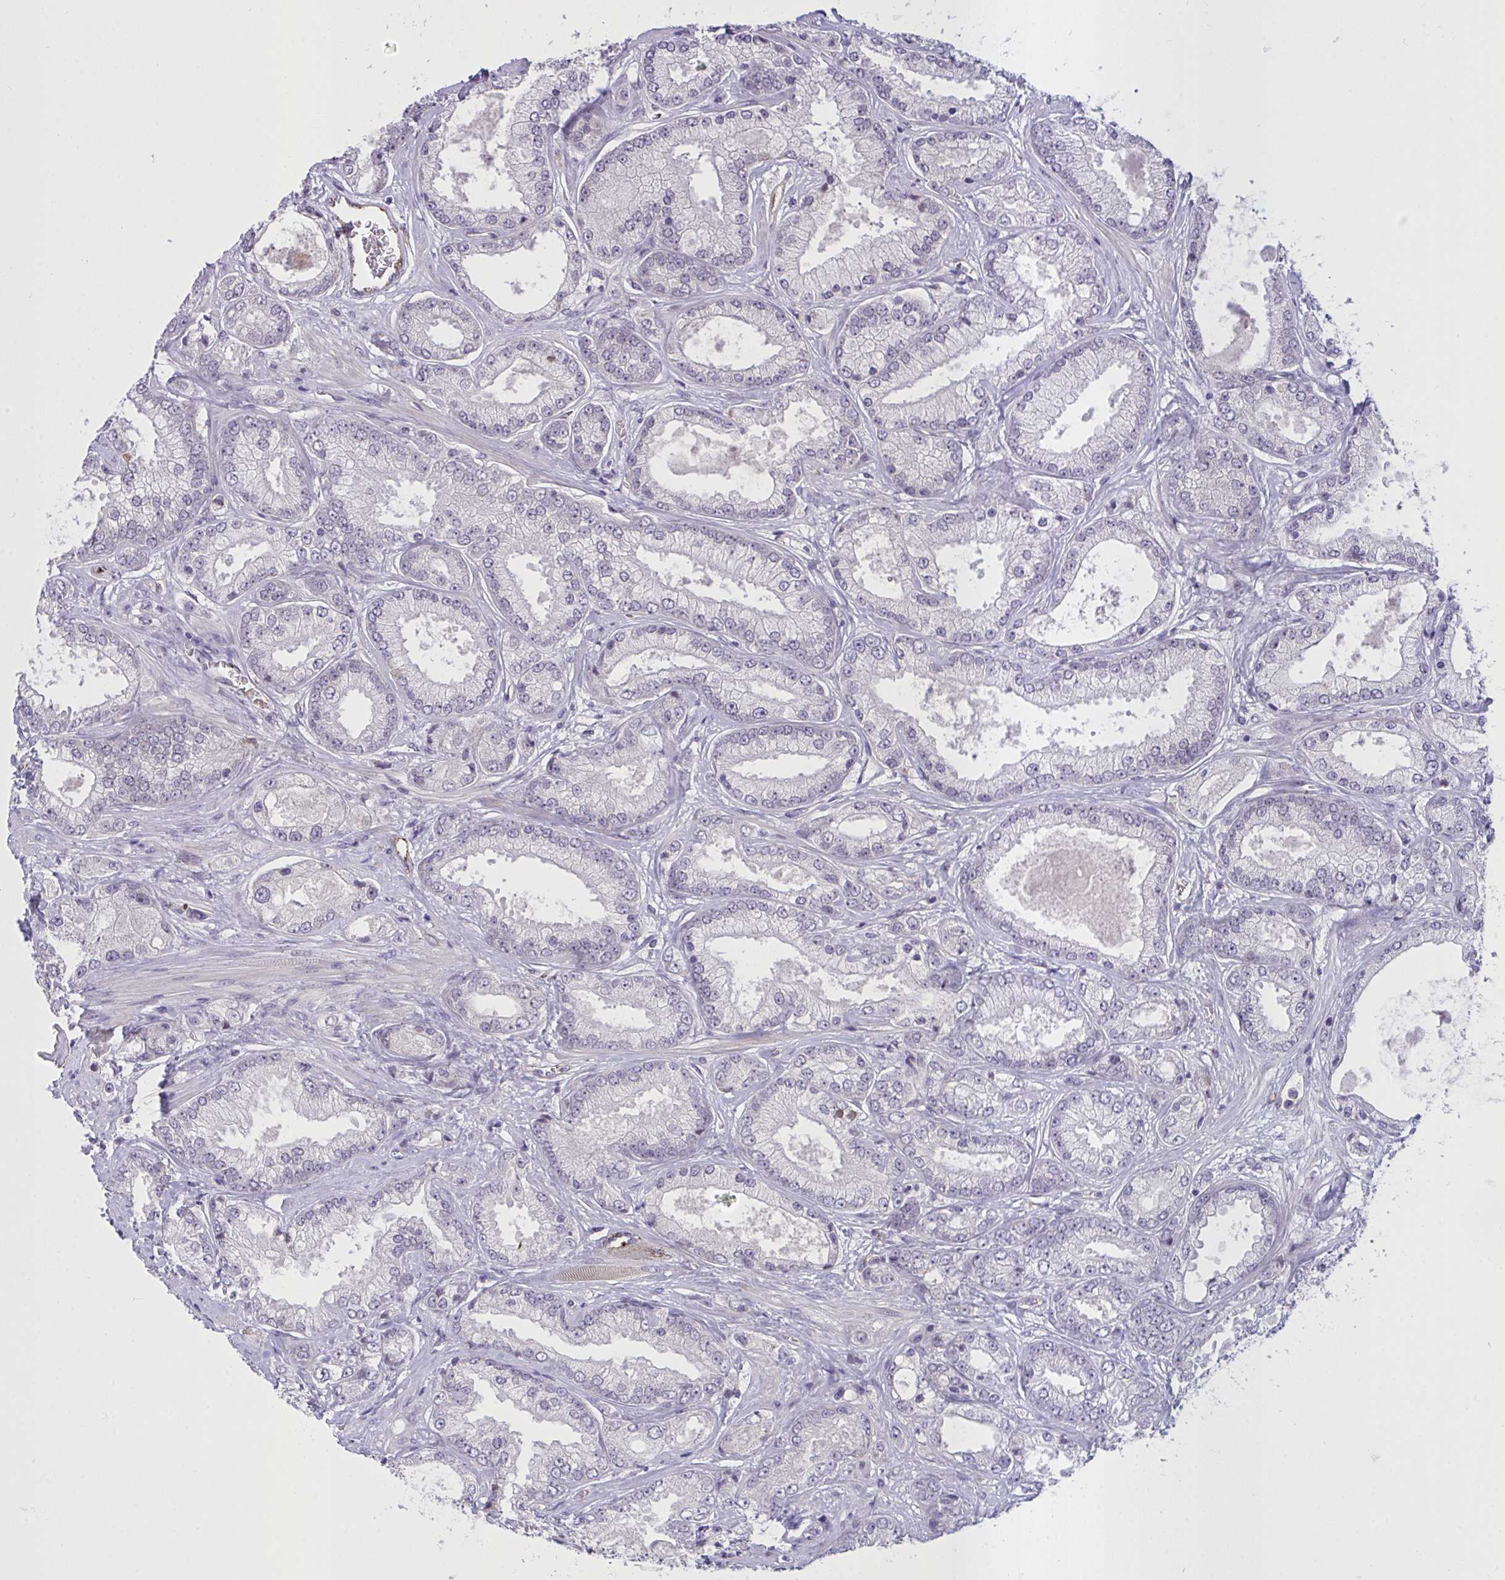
{"staining": {"intensity": "negative", "quantity": "none", "location": "none"}, "tissue": "prostate cancer", "cell_type": "Tumor cells", "image_type": "cancer", "snomed": [{"axis": "morphology", "description": "Adenocarcinoma, High grade"}, {"axis": "topography", "description": "Prostate"}], "caption": "There is no significant expression in tumor cells of prostate cancer.", "gene": "SEMA6B", "patient": {"sex": "male", "age": 67}}